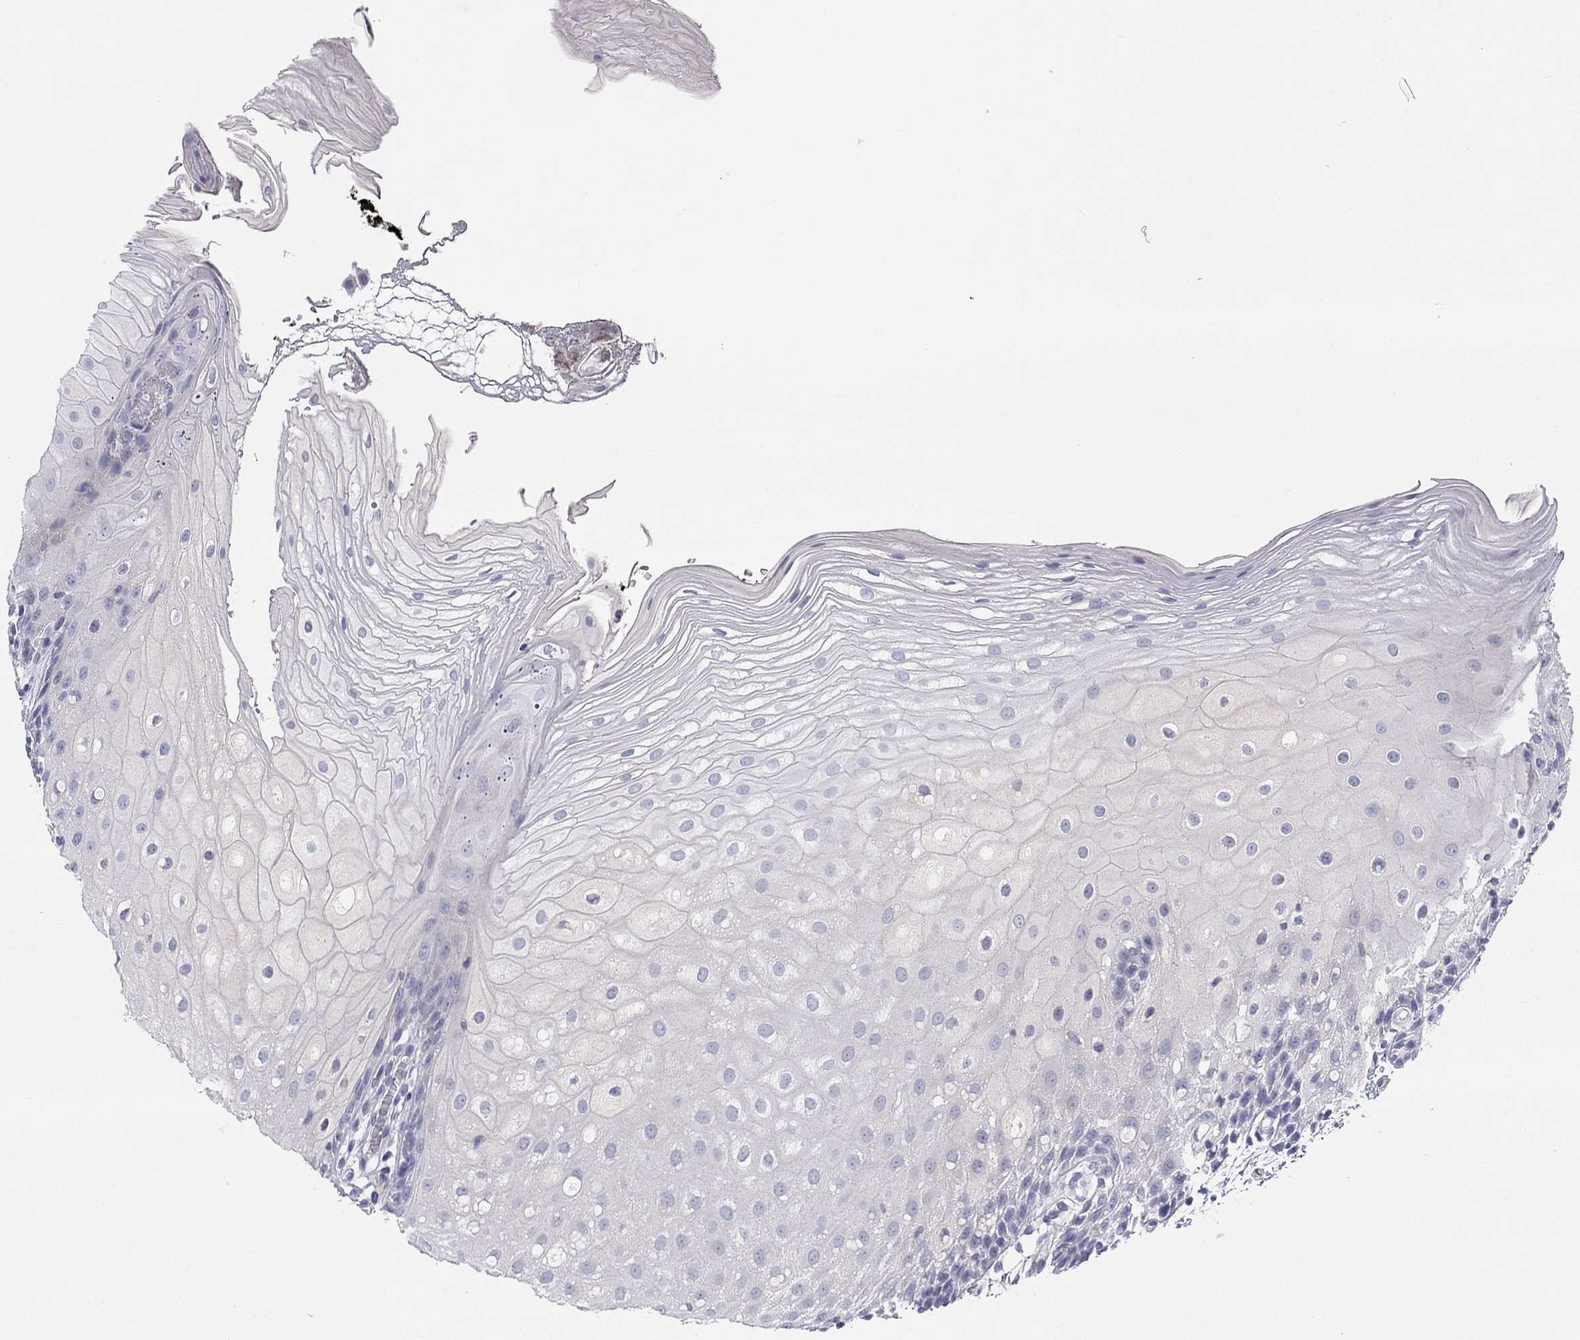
{"staining": {"intensity": "negative", "quantity": "none", "location": "none"}, "tissue": "oral mucosa", "cell_type": "Squamous epithelial cells", "image_type": "normal", "snomed": [{"axis": "morphology", "description": "Normal tissue, NOS"}, {"axis": "morphology", "description": "Squamous cell carcinoma, NOS"}, {"axis": "topography", "description": "Oral tissue"}, {"axis": "topography", "description": "Head-Neck"}], "caption": "The photomicrograph reveals no staining of squamous epithelial cells in unremarkable oral mucosa. The staining was performed using DAB to visualize the protein expression in brown, while the nuclei were stained in blue with hematoxylin (Magnification: 20x).", "gene": "ST7L", "patient": {"sex": "male", "age": 69}}